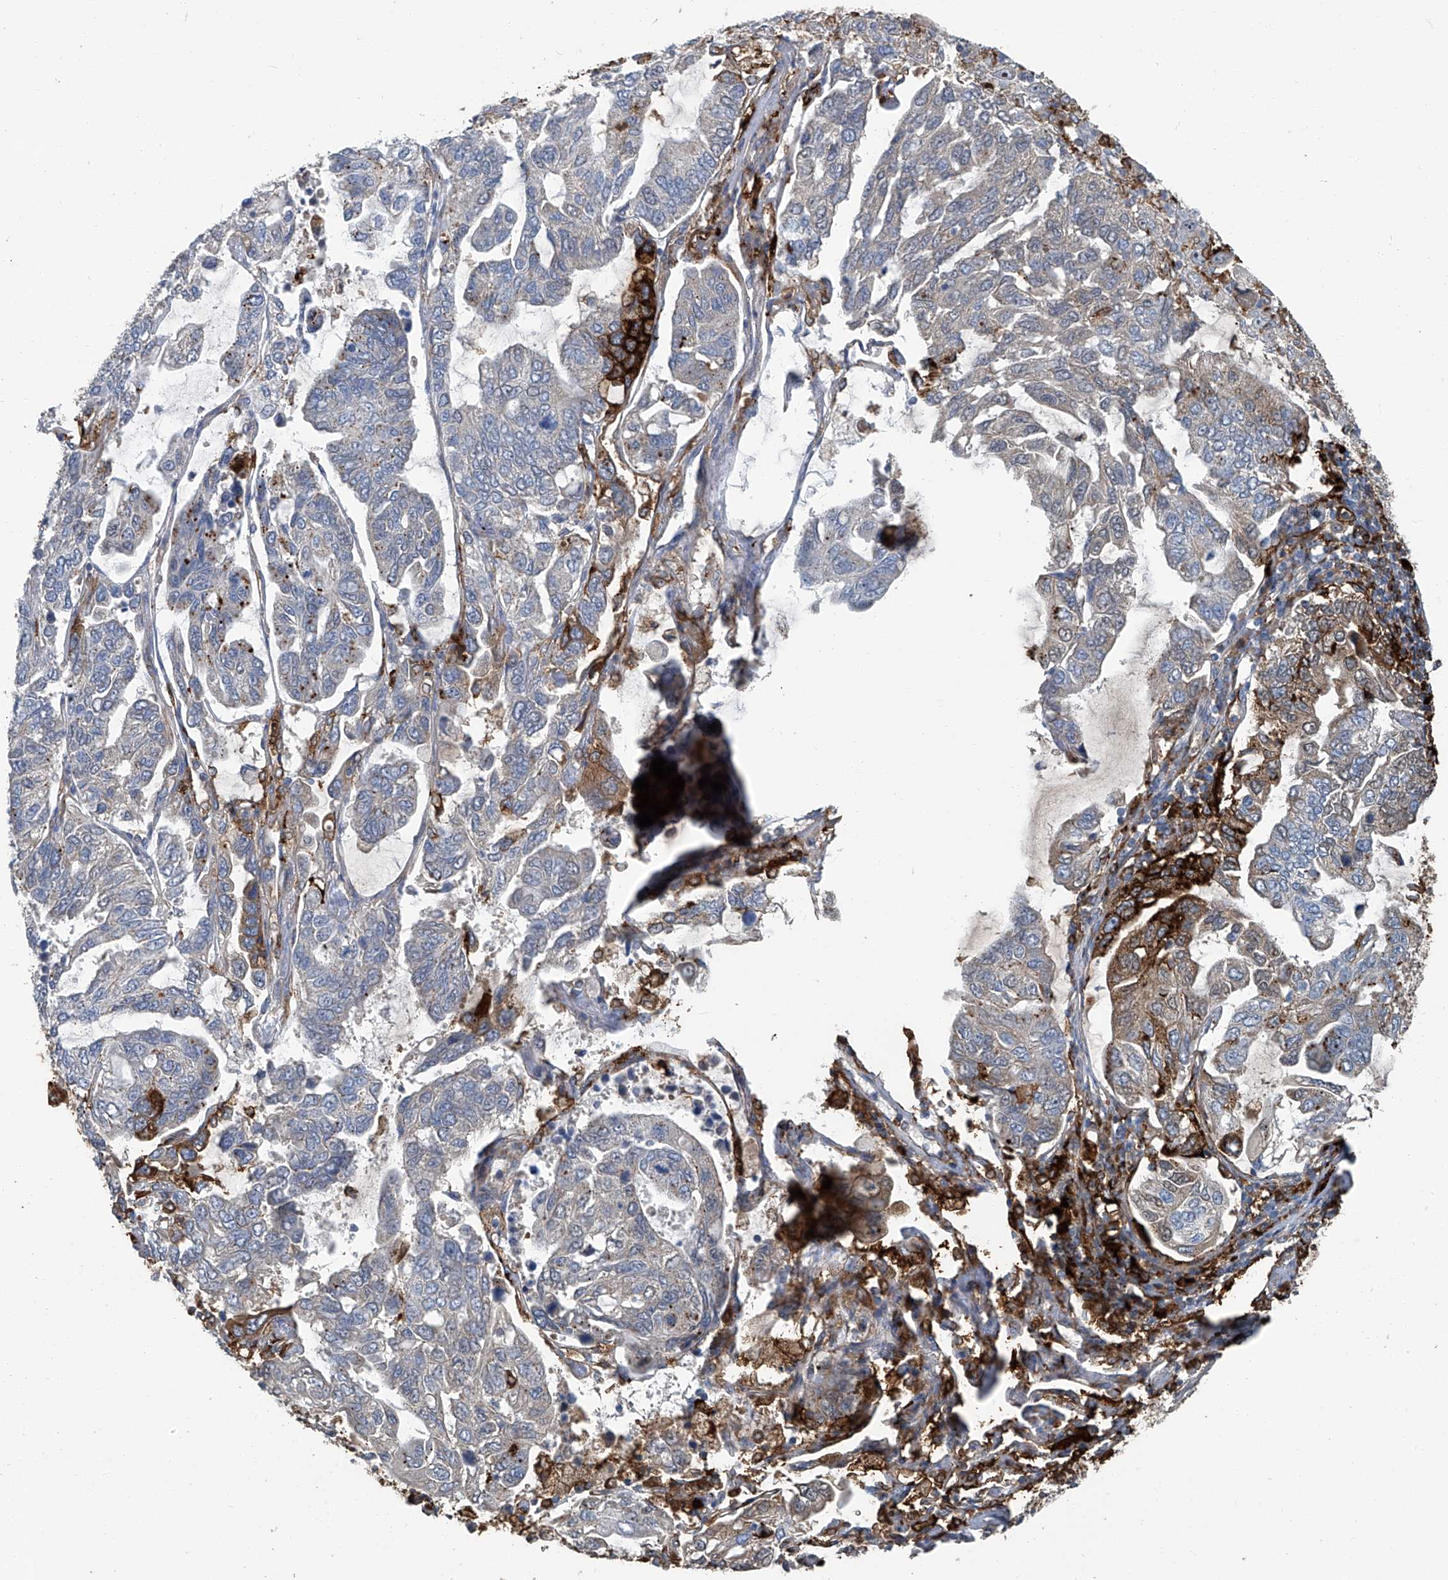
{"staining": {"intensity": "moderate", "quantity": "<25%", "location": "cytoplasmic/membranous"}, "tissue": "lung cancer", "cell_type": "Tumor cells", "image_type": "cancer", "snomed": [{"axis": "morphology", "description": "Adenocarcinoma, NOS"}, {"axis": "topography", "description": "Lung"}], "caption": "Protein staining shows moderate cytoplasmic/membranous positivity in approximately <25% of tumor cells in adenocarcinoma (lung).", "gene": "FAM167A", "patient": {"sex": "male", "age": 64}}